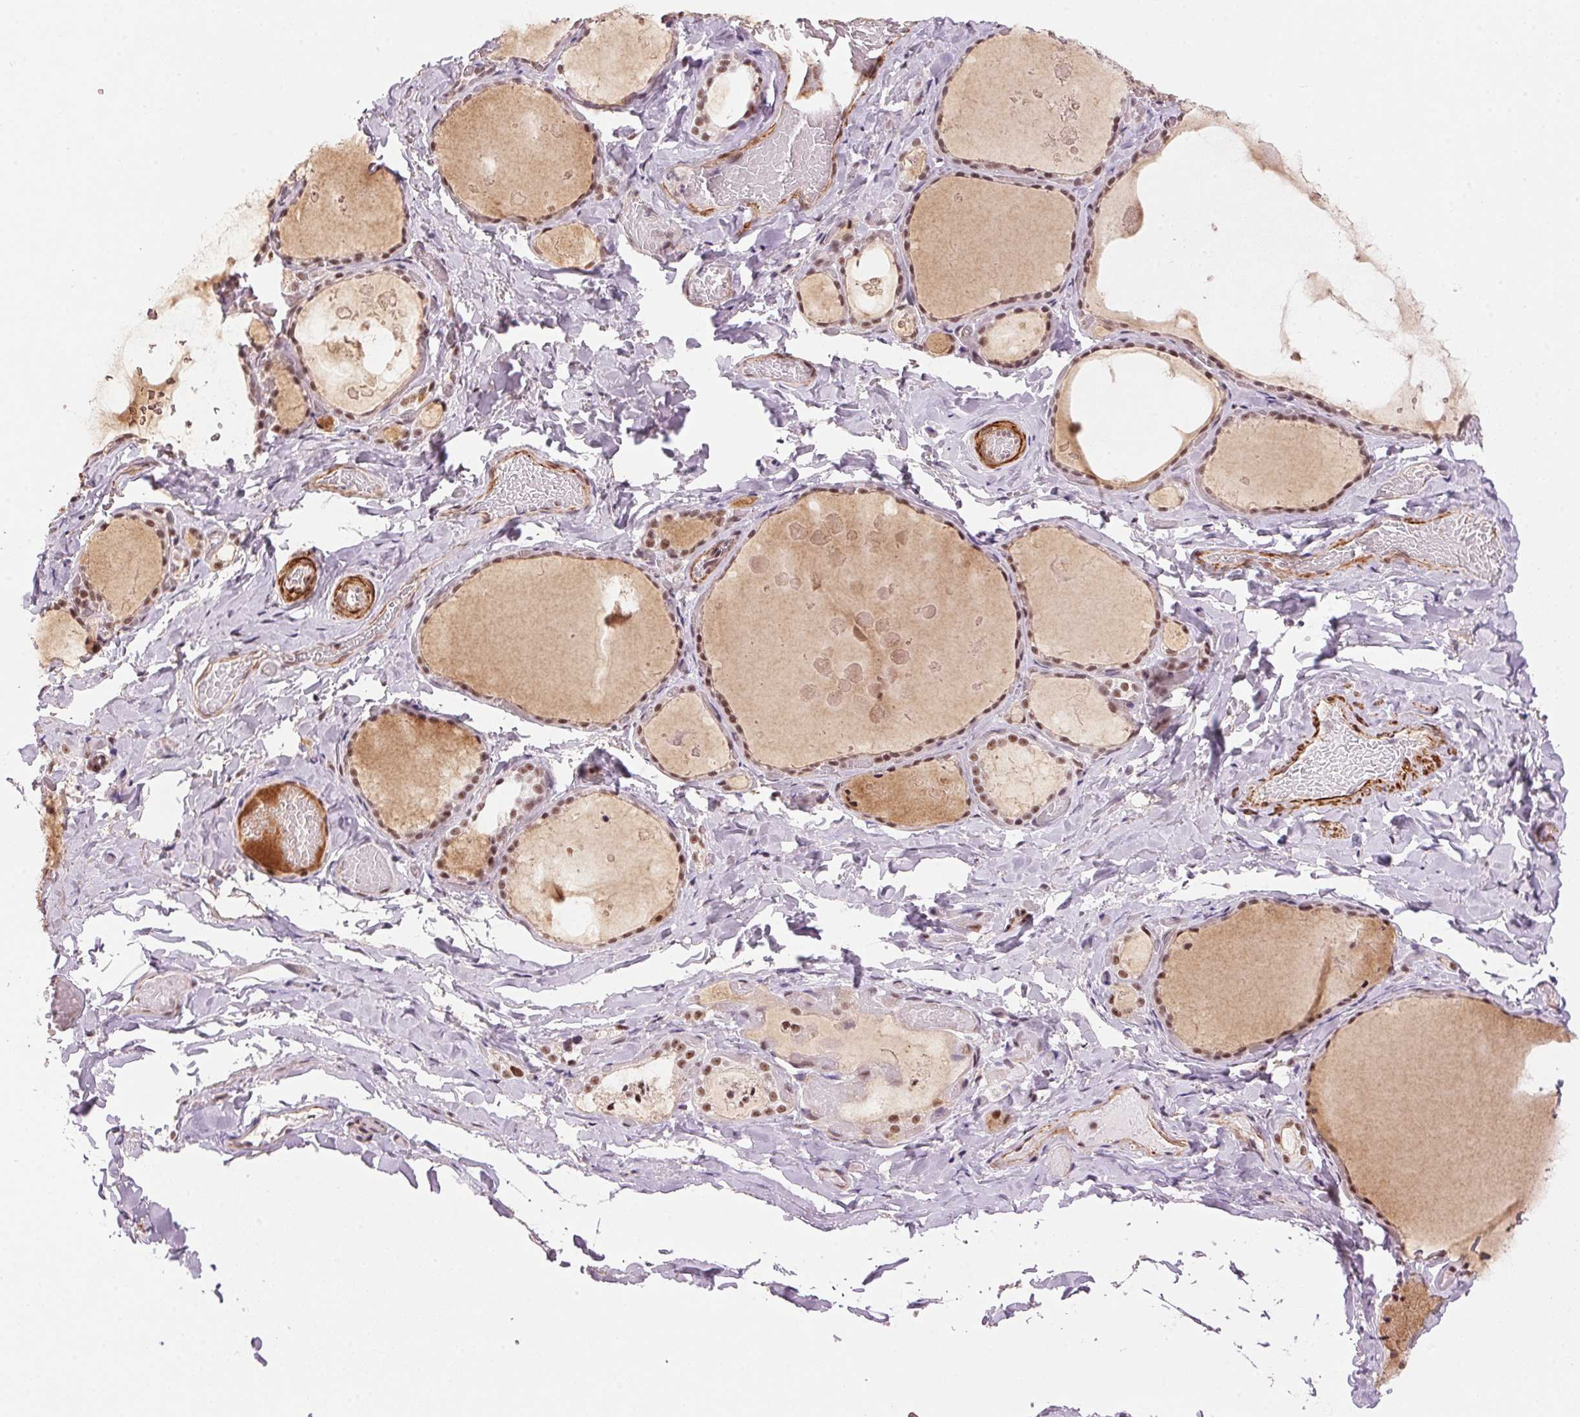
{"staining": {"intensity": "moderate", "quantity": ">75%", "location": "nuclear"}, "tissue": "thyroid gland", "cell_type": "Glandular cells", "image_type": "normal", "snomed": [{"axis": "morphology", "description": "Normal tissue, NOS"}, {"axis": "topography", "description": "Thyroid gland"}], "caption": "Protein analysis of unremarkable thyroid gland demonstrates moderate nuclear staining in about >75% of glandular cells.", "gene": "HNRNPDL", "patient": {"sex": "female", "age": 56}}